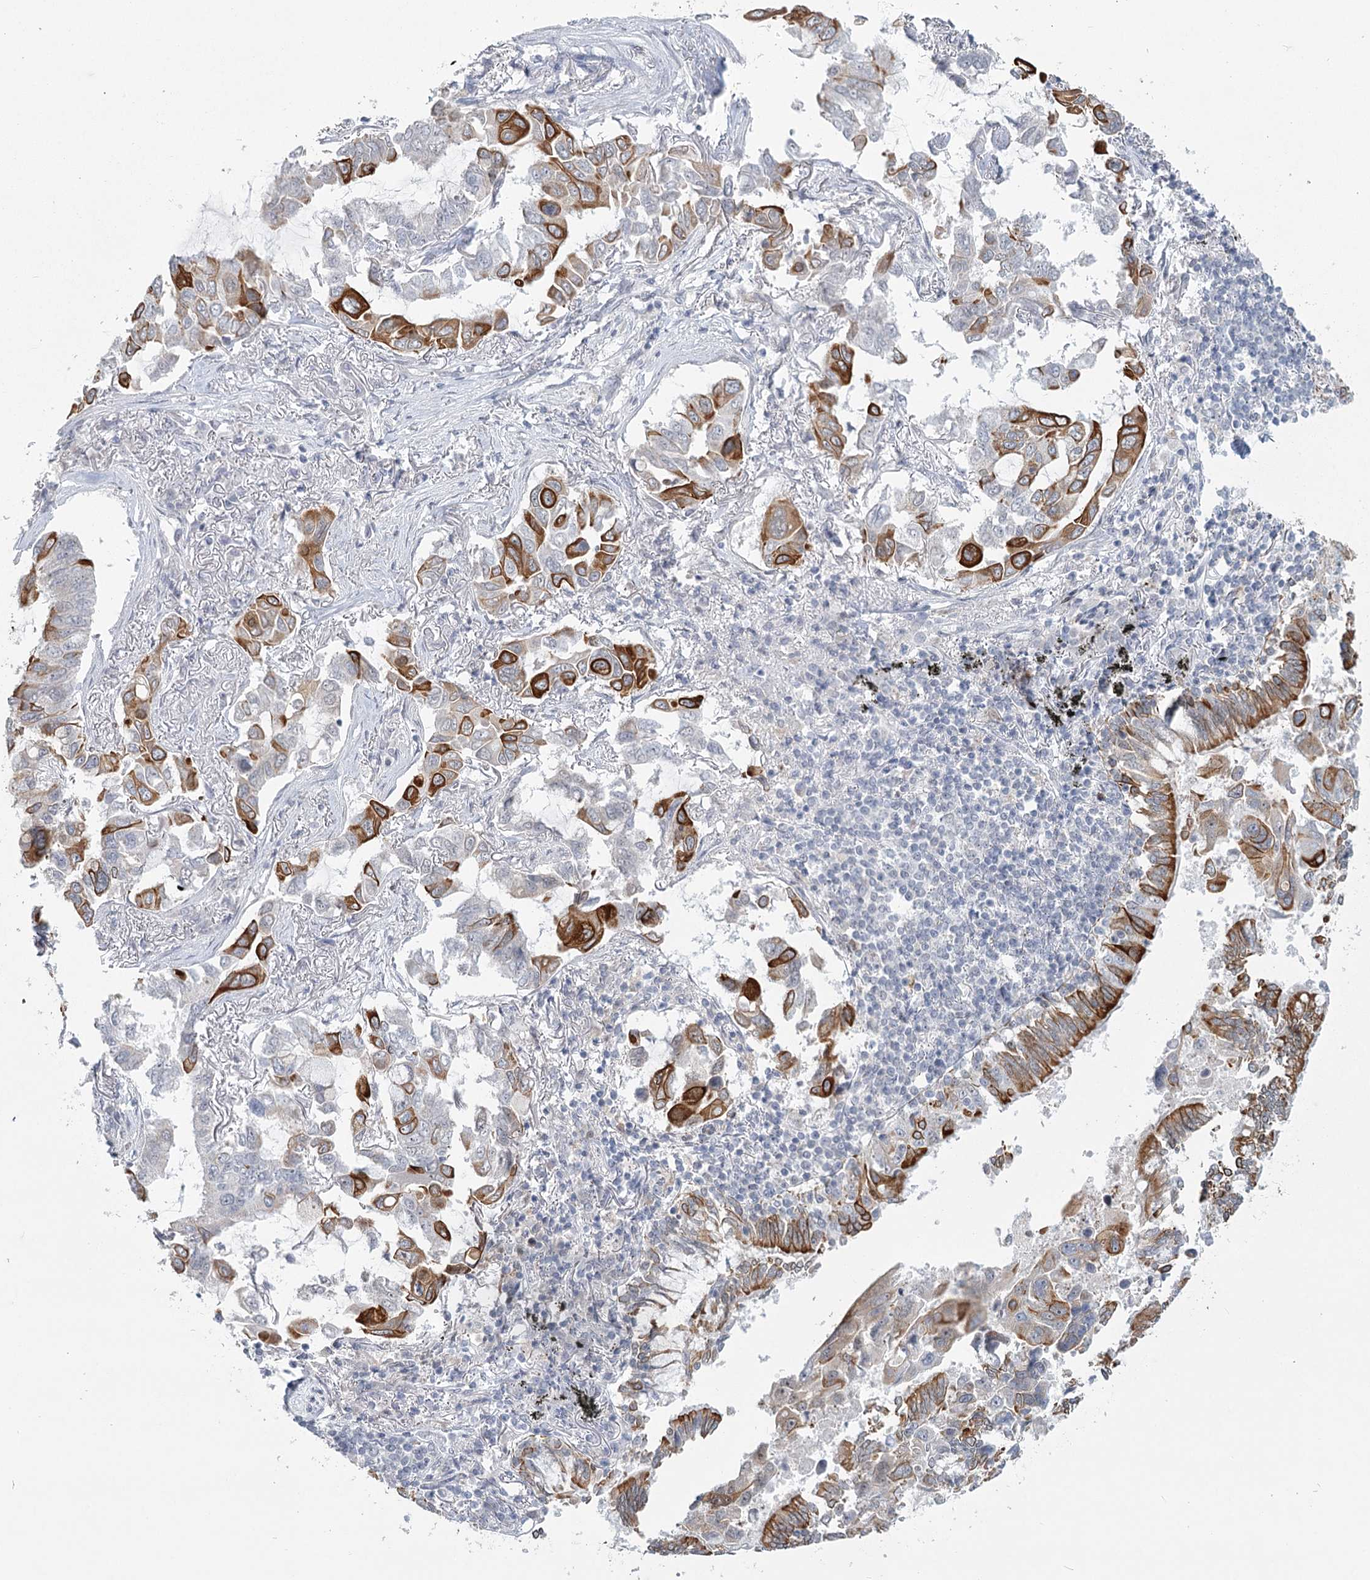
{"staining": {"intensity": "strong", "quantity": "25%-75%", "location": "cytoplasmic/membranous"}, "tissue": "lung cancer", "cell_type": "Tumor cells", "image_type": "cancer", "snomed": [{"axis": "morphology", "description": "Adenocarcinoma, NOS"}, {"axis": "topography", "description": "Lung"}], "caption": "Immunohistochemistry (IHC) staining of lung cancer, which demonstrates high levels of strong cytoplasmic/membranous staining in about 25%-75% of tumor cells indicating strong cytoplasmic/membranous protein positivity. The staining was performed using DAB (brown) for protein detection and nuclei were counterstained in hematoxylin (blue).", "gene": "TMEM70", "patient": {"sex": "male", "age": 64}}